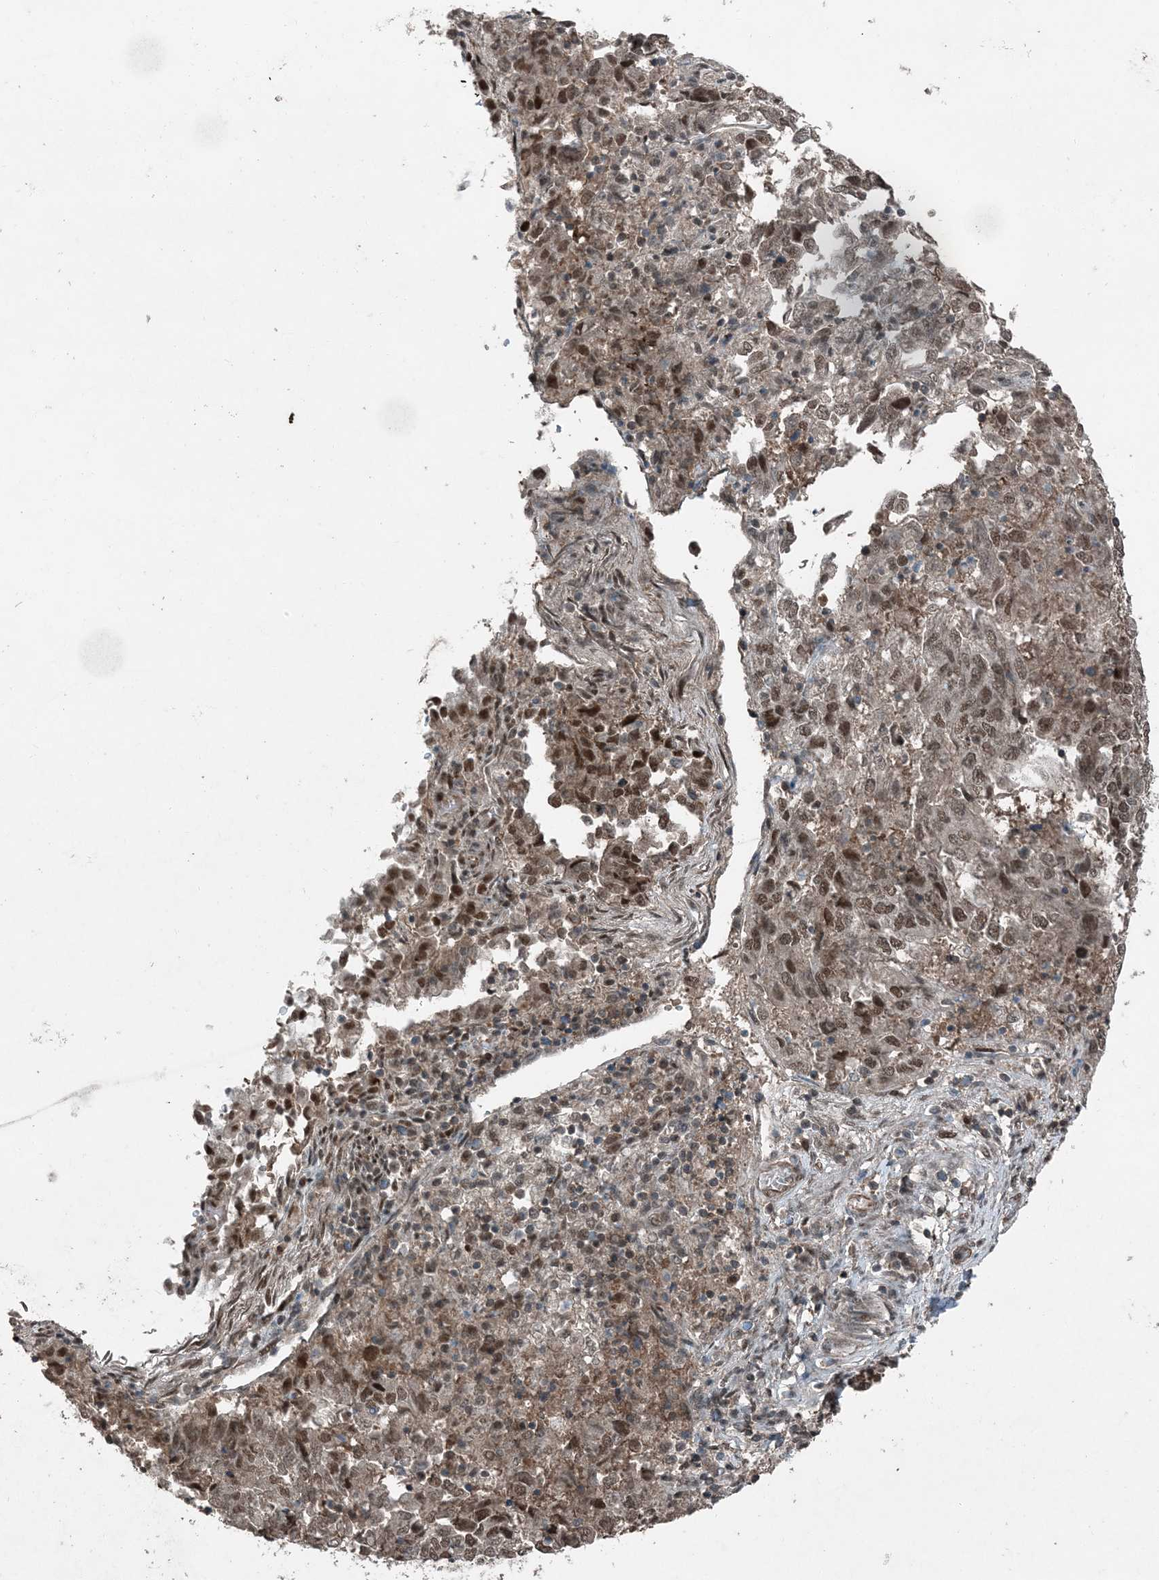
{"staining": {"intensity": "moderate", "quantity": ">75%", "location": "nuclear"}, "tissue": "endometrial cancer", "cell_type": "Tumor cells", "image_type": "cancer", "snomed": [{"axis": "morphology", "description": "Adenocarcinoma, NOS"}, {"axis": "topography", "description": "Endometrium"}], "caption": "Protein expression analysis of human endometrial cancer (adenocarcinoma) reveals moderate nuclear positivity in approximately >75% of tumor cells.", "gene": "COPS7B", "patient": {"sex": "female", "age": 80}}